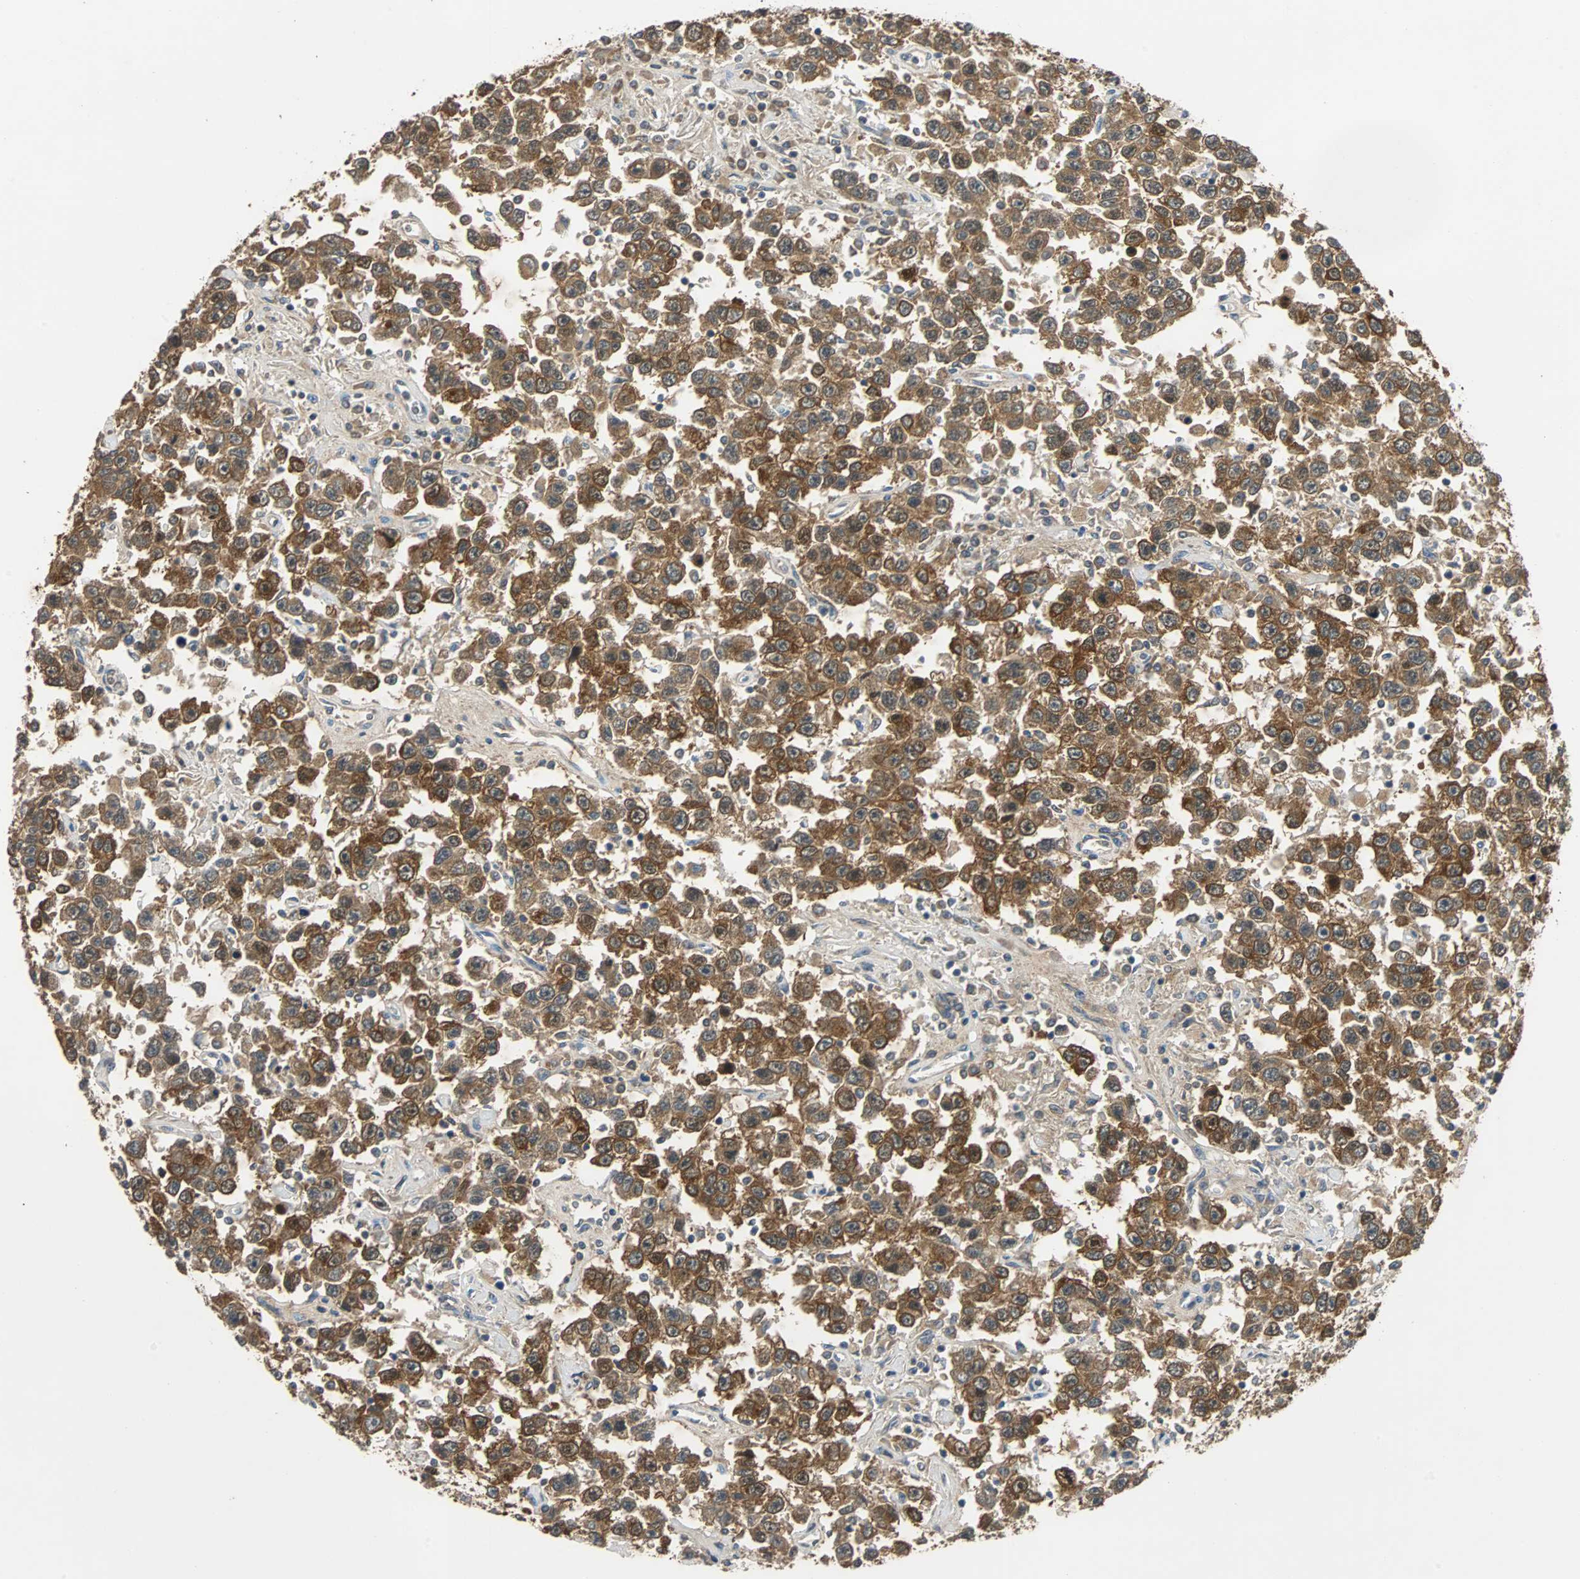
{"staining": {"intensity": "strong", "quantity": ">75%", "location": "cytoplasmic/membranous"}, "tissue": "testis cancer", "cell_type": "Tumor cells", "image_type": "cancer", "snomed": [{"axis": "morphology", "description": "Seminoma, NOS"}, {"axis": "topography", "description": "Testis"}], "caption": "DAB immunohistochemical staining of human testis cancer (seminoma) demonstrates strong cytoplasmic/membranous protein expression in approximately >75% of tumor cells.", "gene": "ABHD2", "patient": {"sex": "male", "age": 41}}